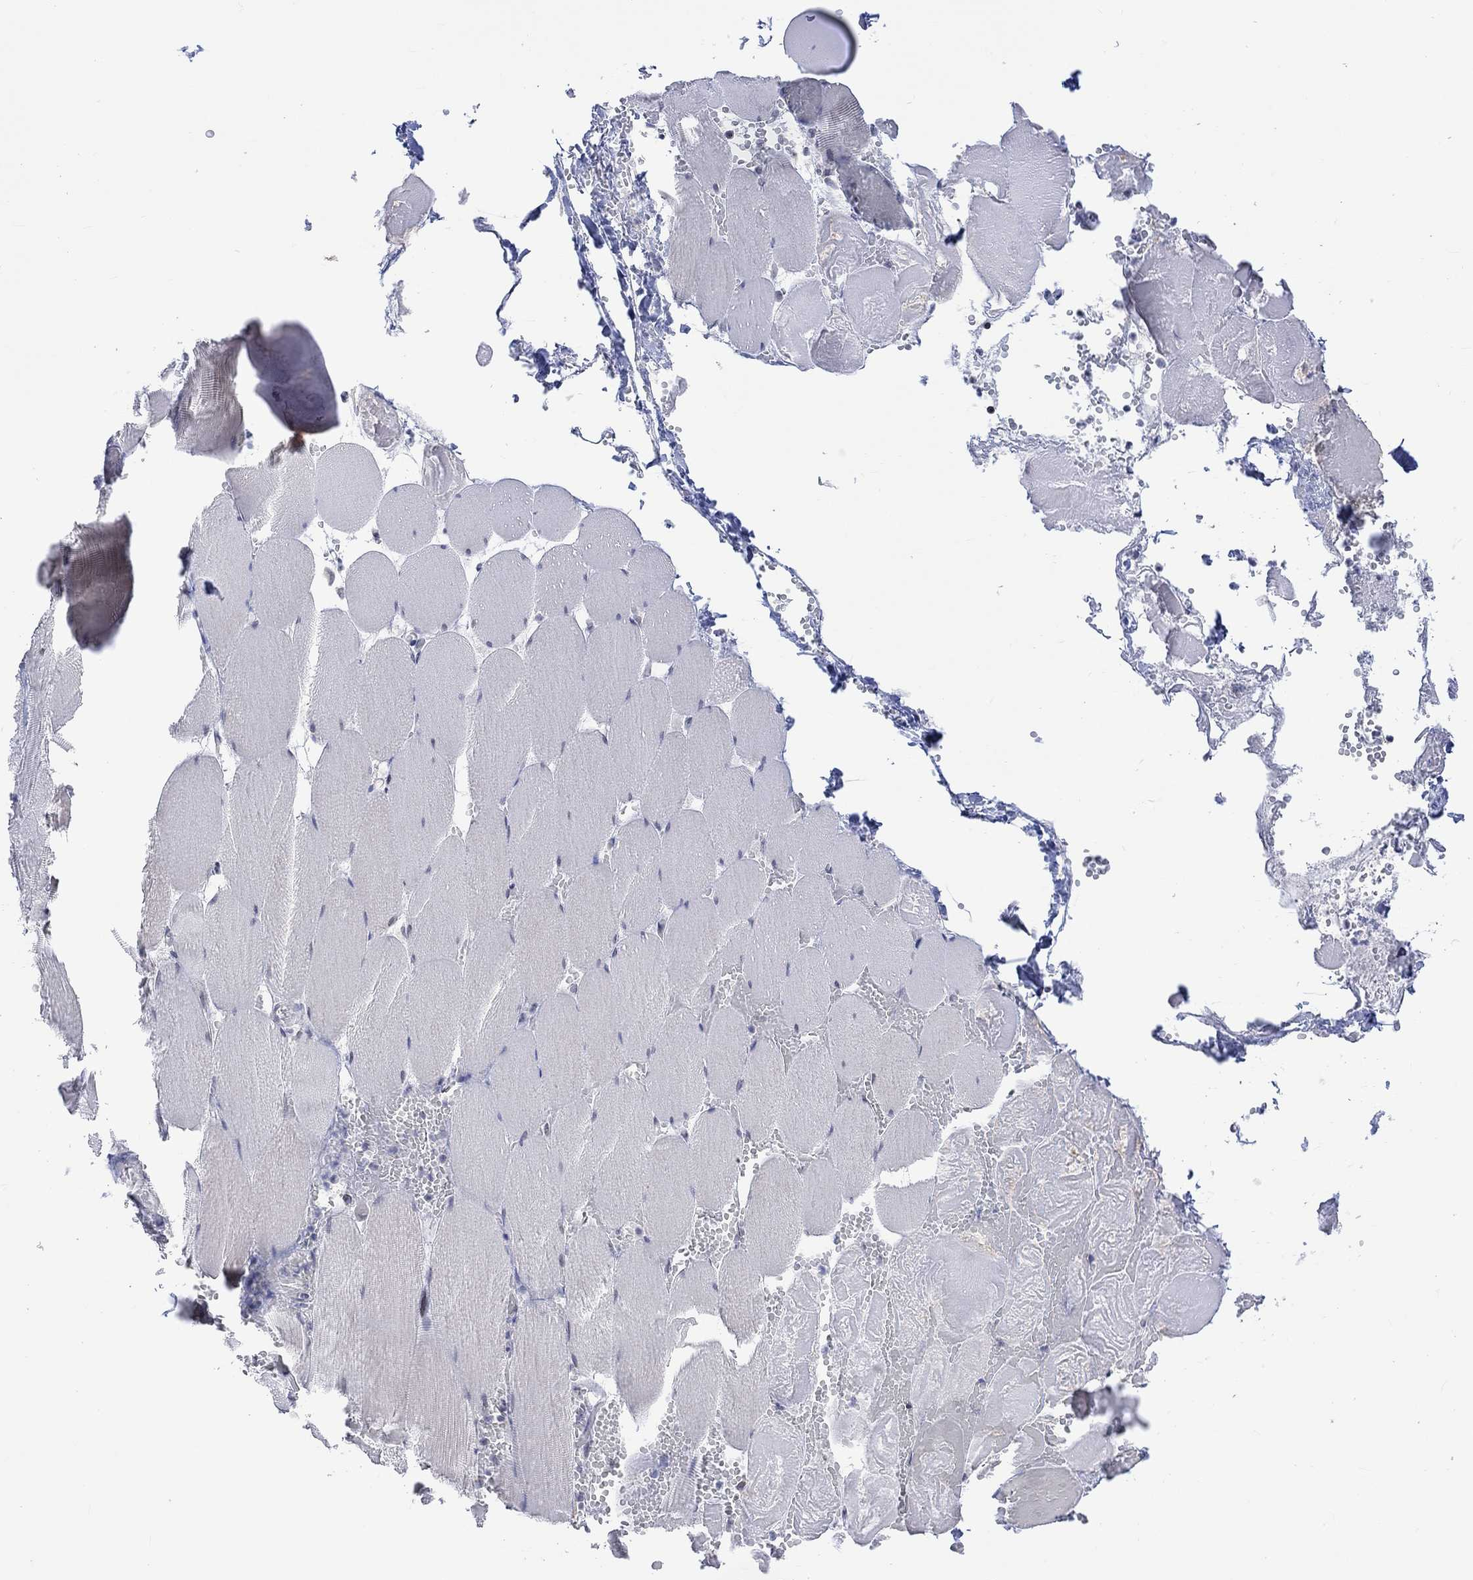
{"staining": {"intensity": "negative", "quantity": "none", "location": "none"}, "tissue": "skeletal muscle", "cell_type": "Myocytes", "image_type": "normal", "snomed": [{"axis": "morphology", "description": "Normal tissue, NOS"}, {"axis": "morphology", "description": "Malignant melanoma, Metastatic site"}, {"axis": "topography", "description": "Skeletal muscle"}], "caption": "This is an immunohistochemistry (IHC) histopathology image of normal human skeletal muscle. There is no positivity in myocytes.", "gene": "DCX", "patient": {"sex": "male", "age": 50}}